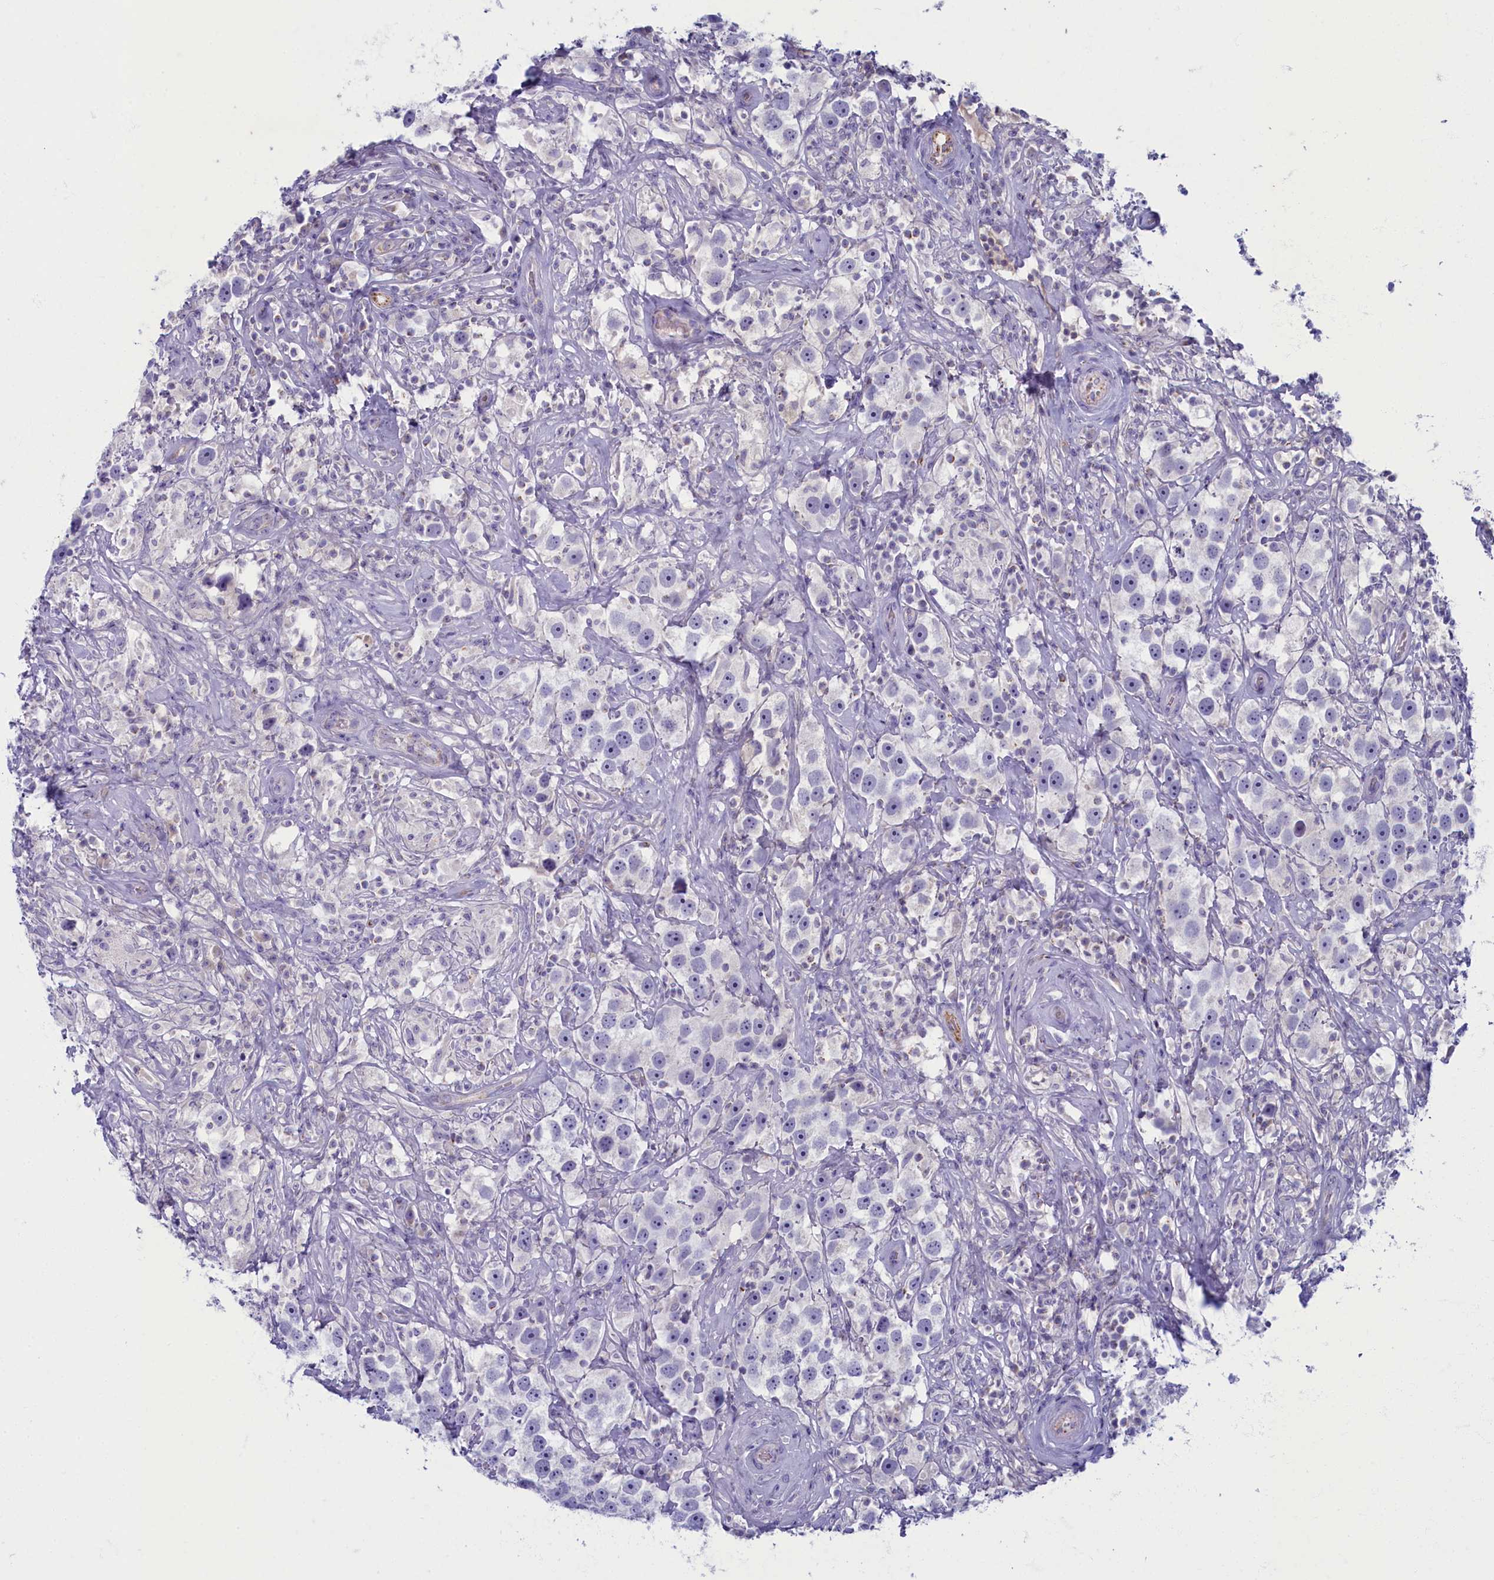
{"staining": {"intensity": "negative", "quantity": "none", "location": "none"}, "tissue": "testis cancer", "cell_type": "Tumor cells", "image_type": "cancer", "snomed": [{"axis": "morphology", "description": "Seminoma, NOS"}, {"axis": "topography", "description": "Testis"}], "caption": "There is no significant staining in tumor cells of testis cancer (seminoma).", "gene": "OCIAD2", "patient": {"sex": "male", "age": 49}}